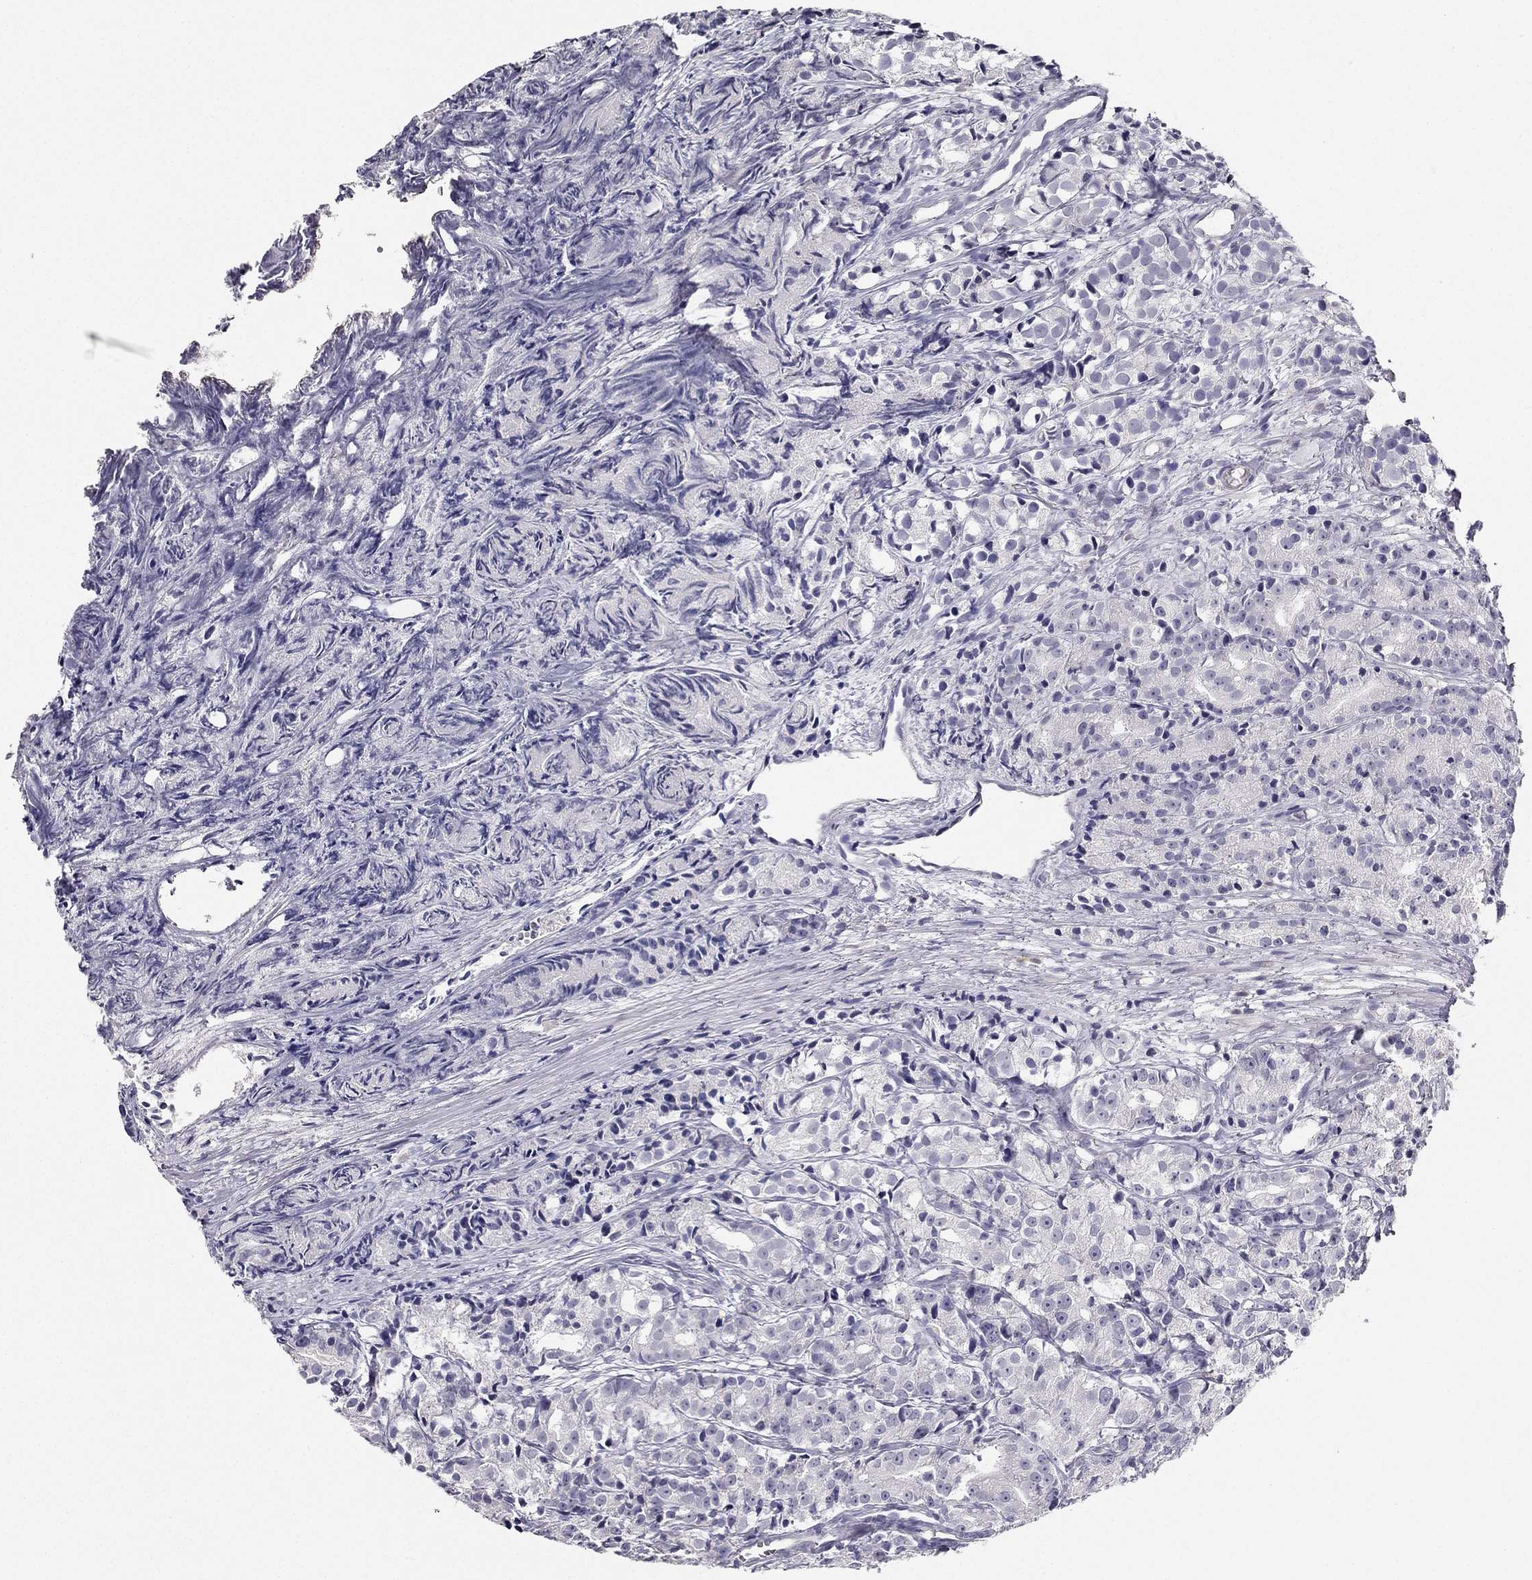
{"staining": {"intensity": "negative", "quantity": "none", "location": "none"}, "tissue": "prostate cancer", "cell_type": "Tumor cells", "image_type": "cancer", "snomed": [{"axis": "morphology", "description": "Adenocarcinoma, Medium grade"}, {"axis": "topography", "description": "Prostate"}], "caption": "Prostate cancer was stained to show a protein in brown. There is no significant positivity in tumor cells.", "gene": "CALB2", "patient": {"sex": "male", "age": 74}}